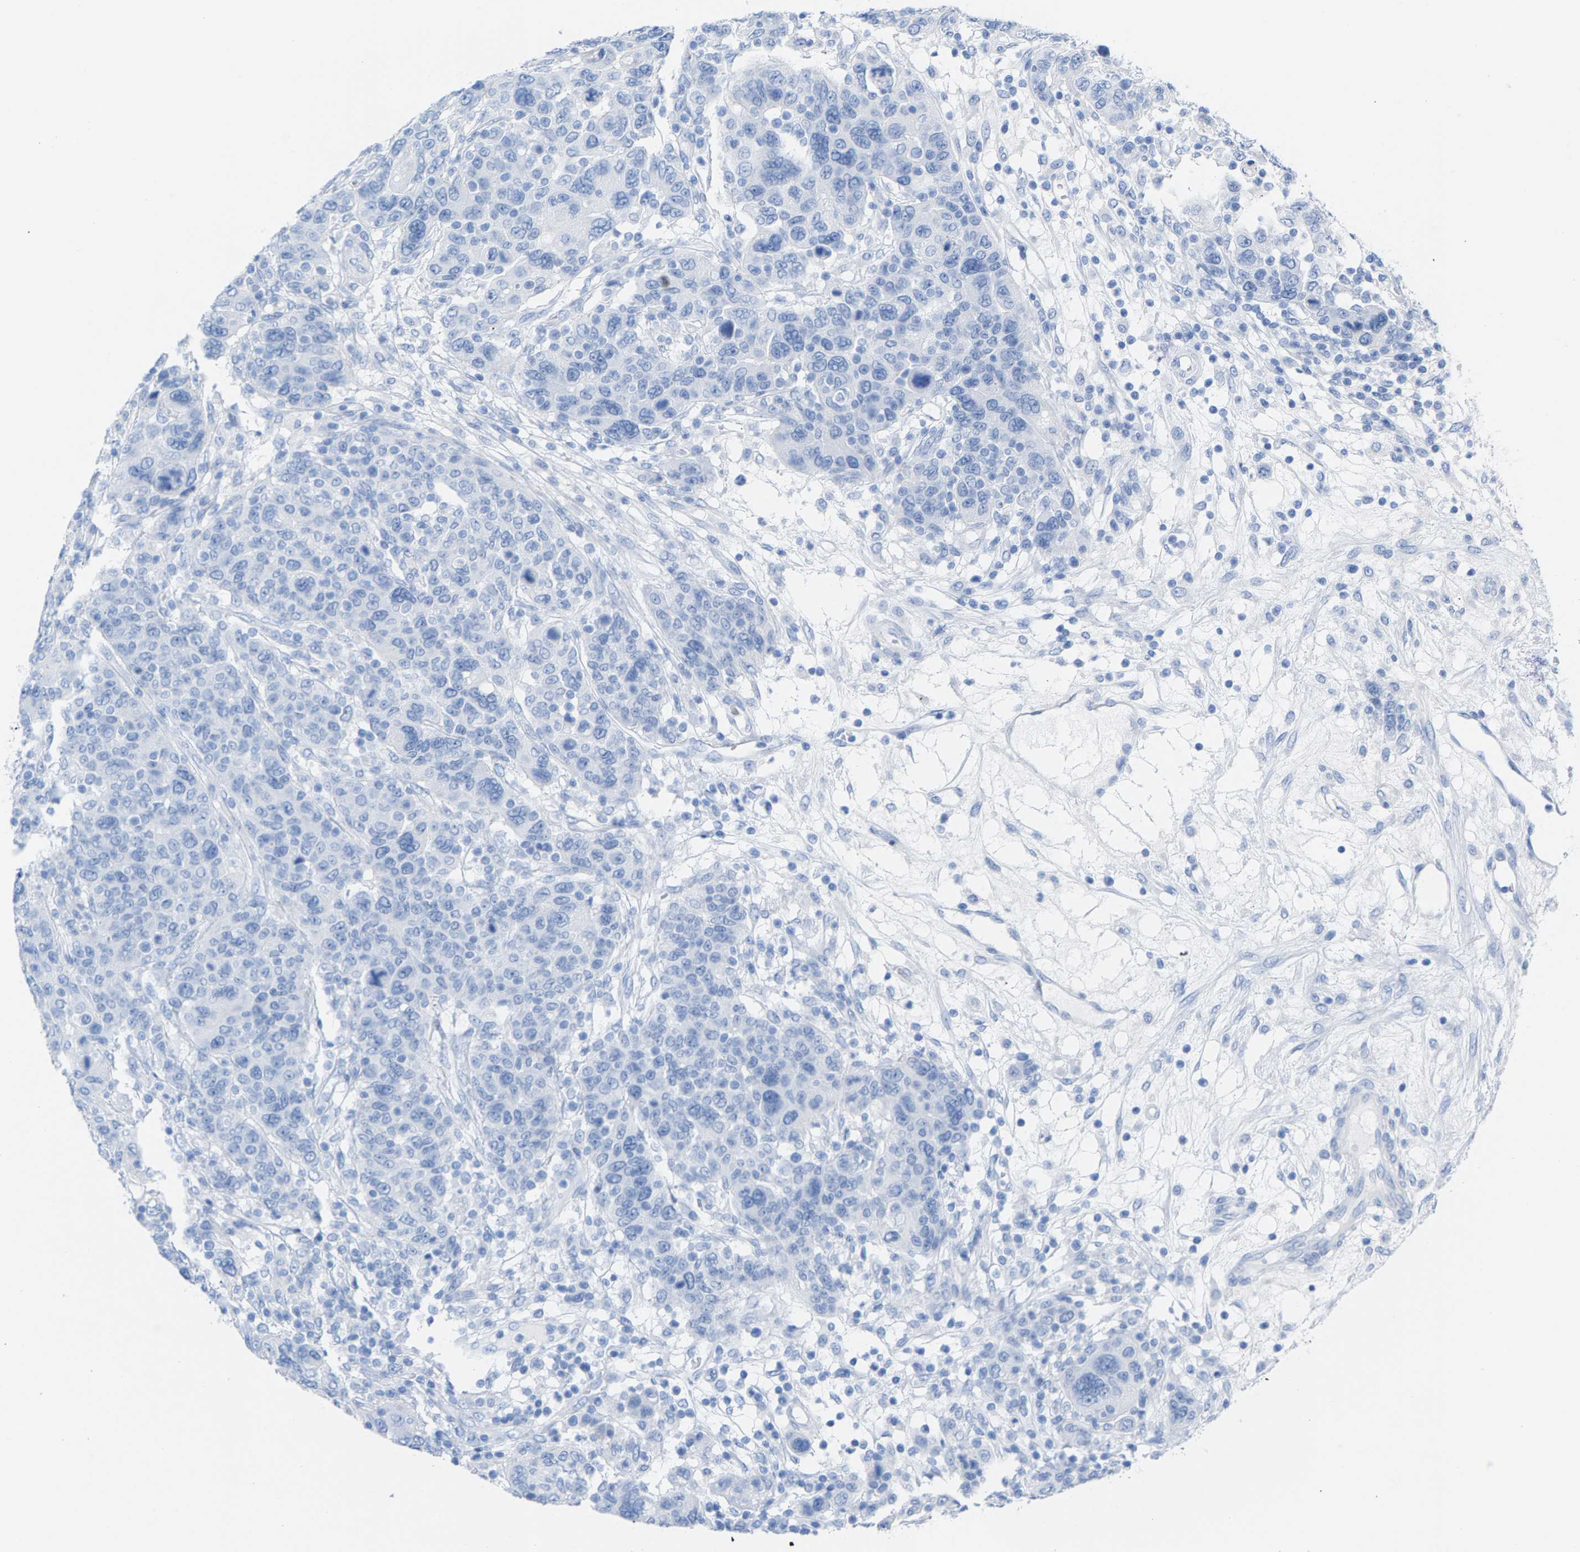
{"staining": {"intensity": "negative", "quantity": "none", "location": "none"}, "tissue": "breast cancer", "cell_type": "Tumor cells", "image_type": "cancer", "snomed": [{"axis": "morphology", "description": "Duct carcinoma"}, {"axis": "topography", "description": "Breast"}], "caption": "Tumor cells are negative for protein expression in human breast cancer. (DAB IHC visualized using brightfield microscopy, high magnification).", "gene": "CPA1", "patient": {"sex": "female", "age": 37}}